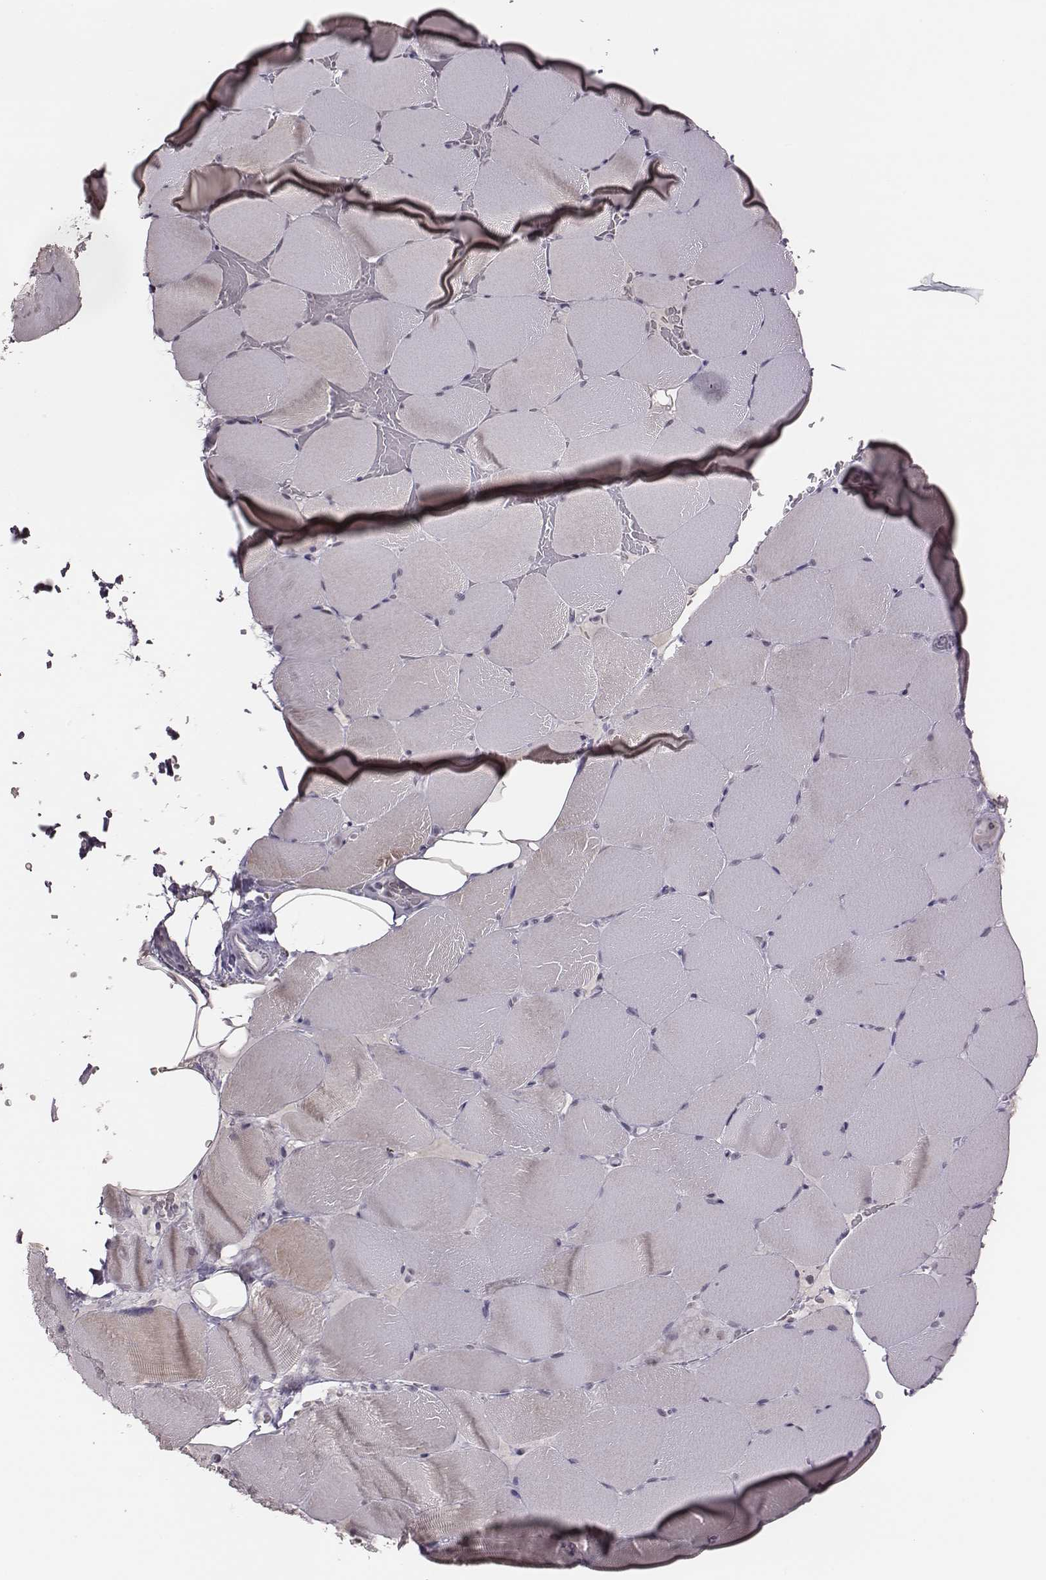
{"staining": {"intensity": "negative", "quantity": "none", "location": "none"}, "tissue": "skeletal muscle", "cell_type": "Myocytes", "image_type": "normal", "snomed": [{"axis": "morphology", "description": "Normal tissue, NOS"}, {"axis": "topography", "description": "Skeletal muscle"}], "caption": "IHC histopathology image of unremarkable human skeletal muscle stained for a protein (brown), which shows no expression in myocytes. (Brightfield microscopy of DAB (3,3'-diaminobenzidine) IHC at high magnification).", "gene": "PBK", "patient": {"sex": "female", "age": 37}}